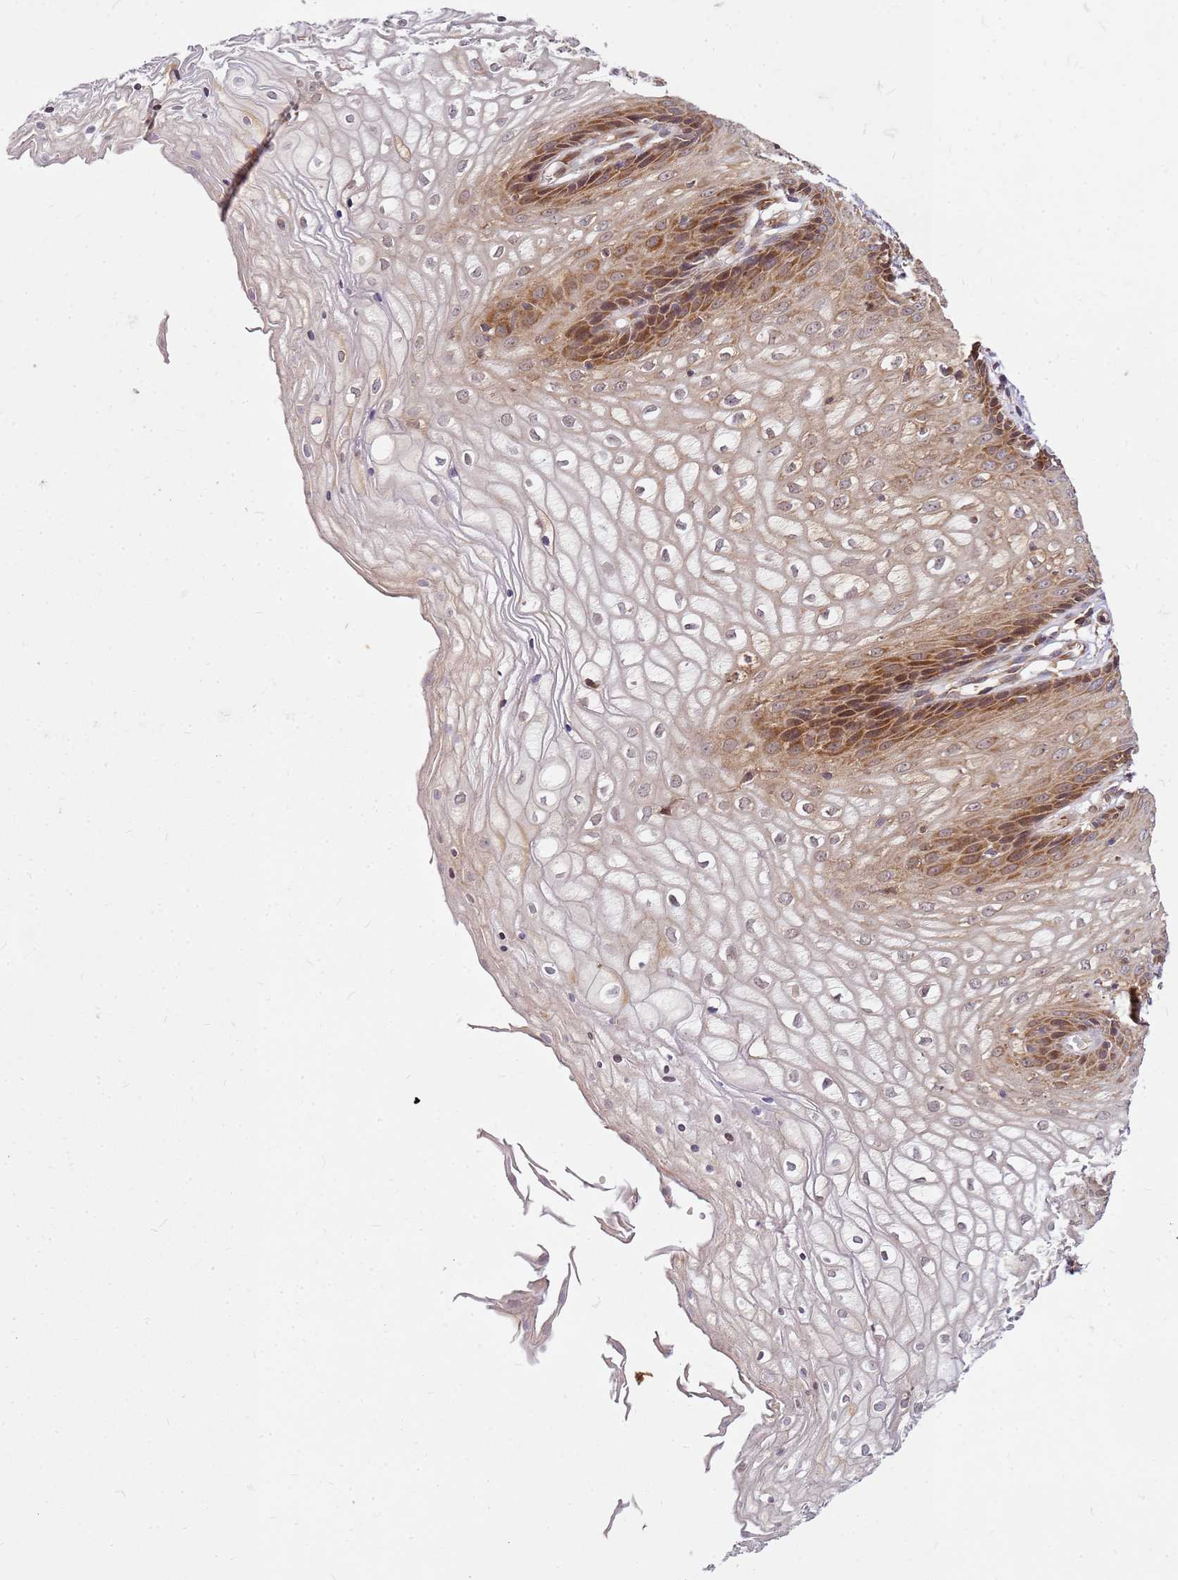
{"staining": {"intensity": "moderate", "quantity": "25%-75%", "location": "cytoplasmic/membranous"}, "tissue": "vagina", "cell_type": "Squamous epithelial cells", "image_type": "normal", "snomed": [{"axis": "morphology", "description": "Normal tissue, NOS"}, {"axis": "topography", "description": "Vagina"}], "caption": "A brown stain shows moderate cytoplasmic/membranous positivity of a protein in squamous epithelial cells of benign vagina. The protein of interest is shown in brown color, while the nuclei are stained blue.", "gene": "CCDC159", "patient": {"sex": "female", "age": 34}}